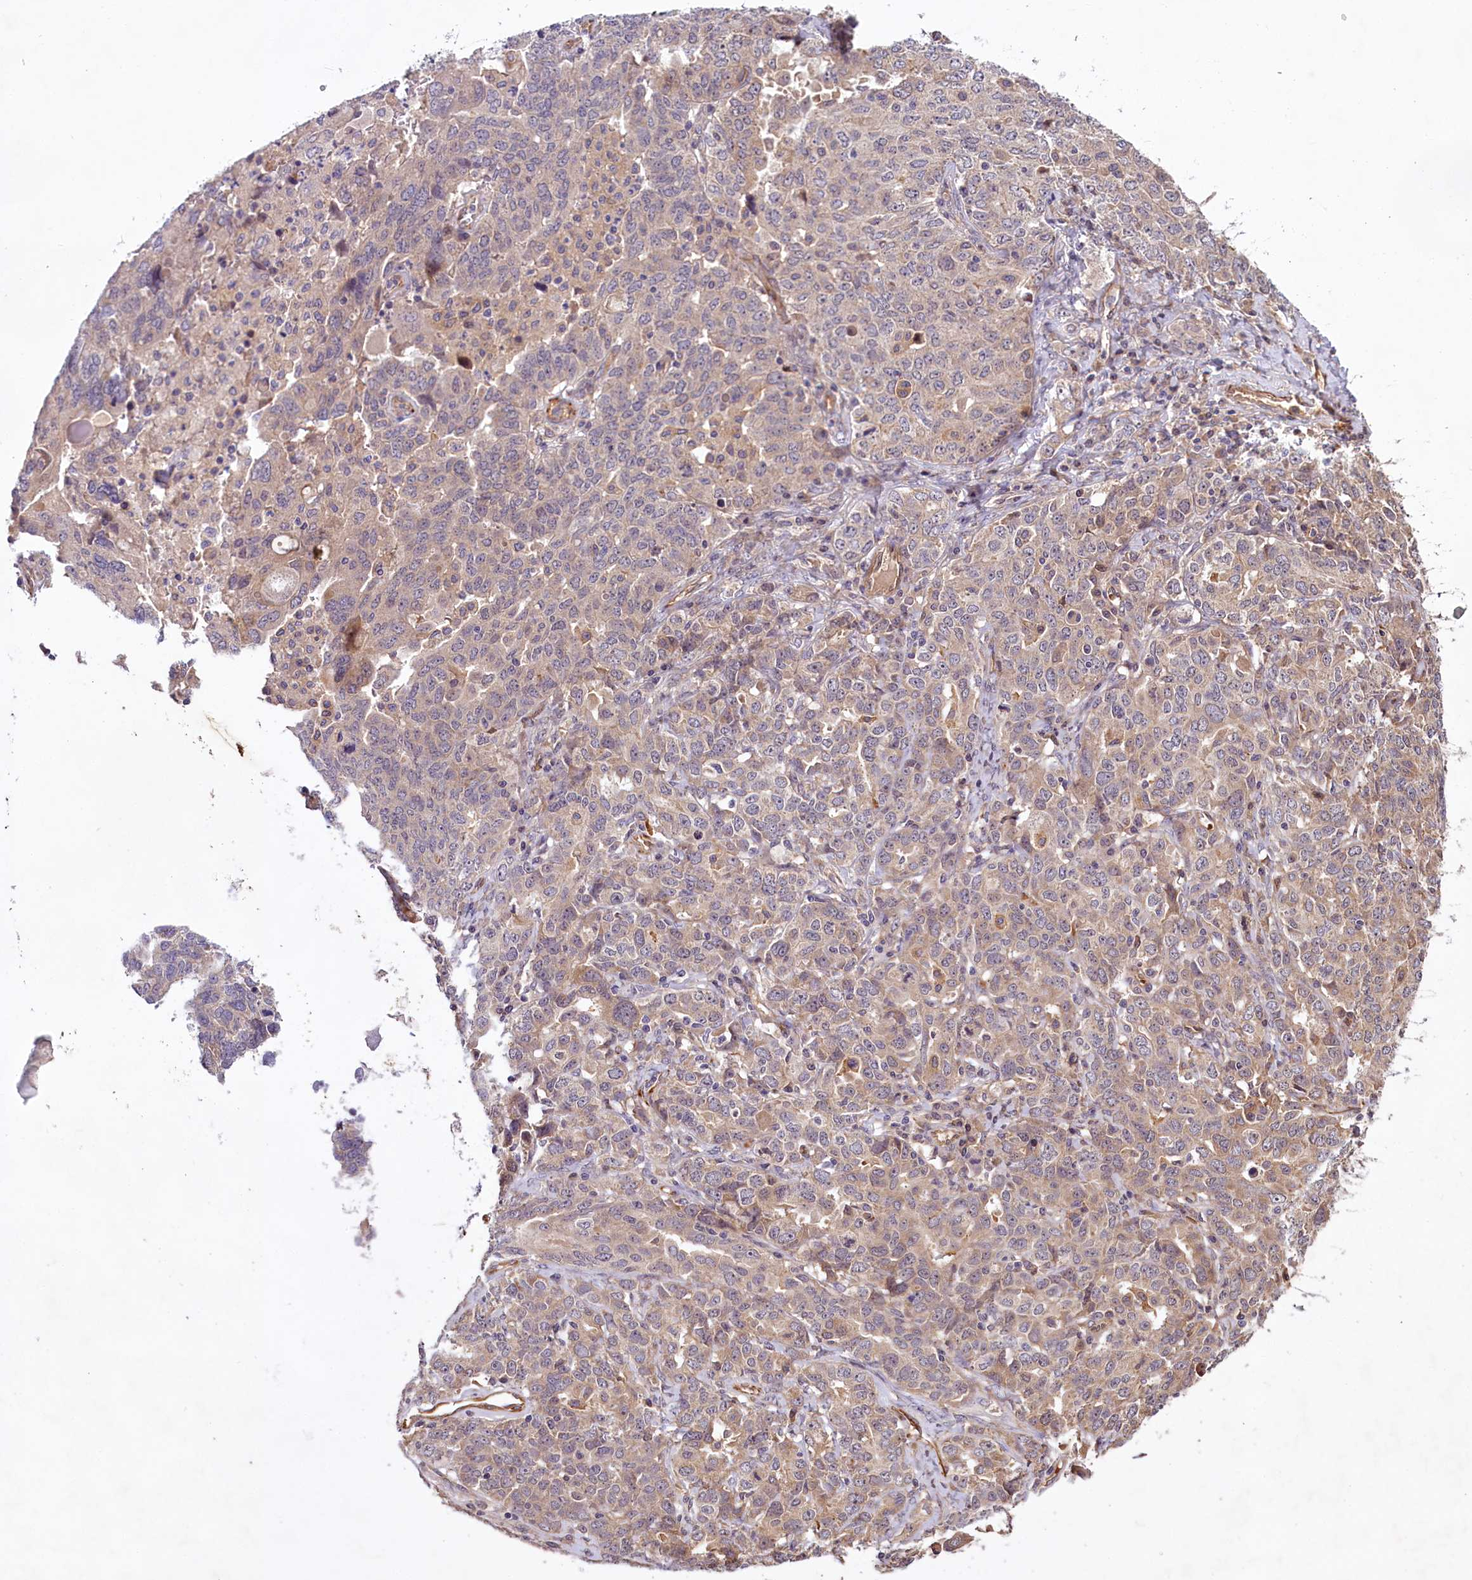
{"staining": {"intensity": "weak", "quantity": ">75%", "location": "cytoplasmic/membranous"}, "tissue": "ovarian cancer", "cell_type": "Tumor cells", "image_type": "cancer", "snomed": [{"axis": "morphology", "description": "Carcinoma, endometroid"}, {"axis": "topography", "description": "Ovary"}], "caption": "This is an image of immunohistochemistry (IHC) staining of ovarian cancer, which shows weak expression in the cytoplasmic/membranous of tumor cells.", "gene": "PKN2", "patient": {"sex": "female", "age": 62}}